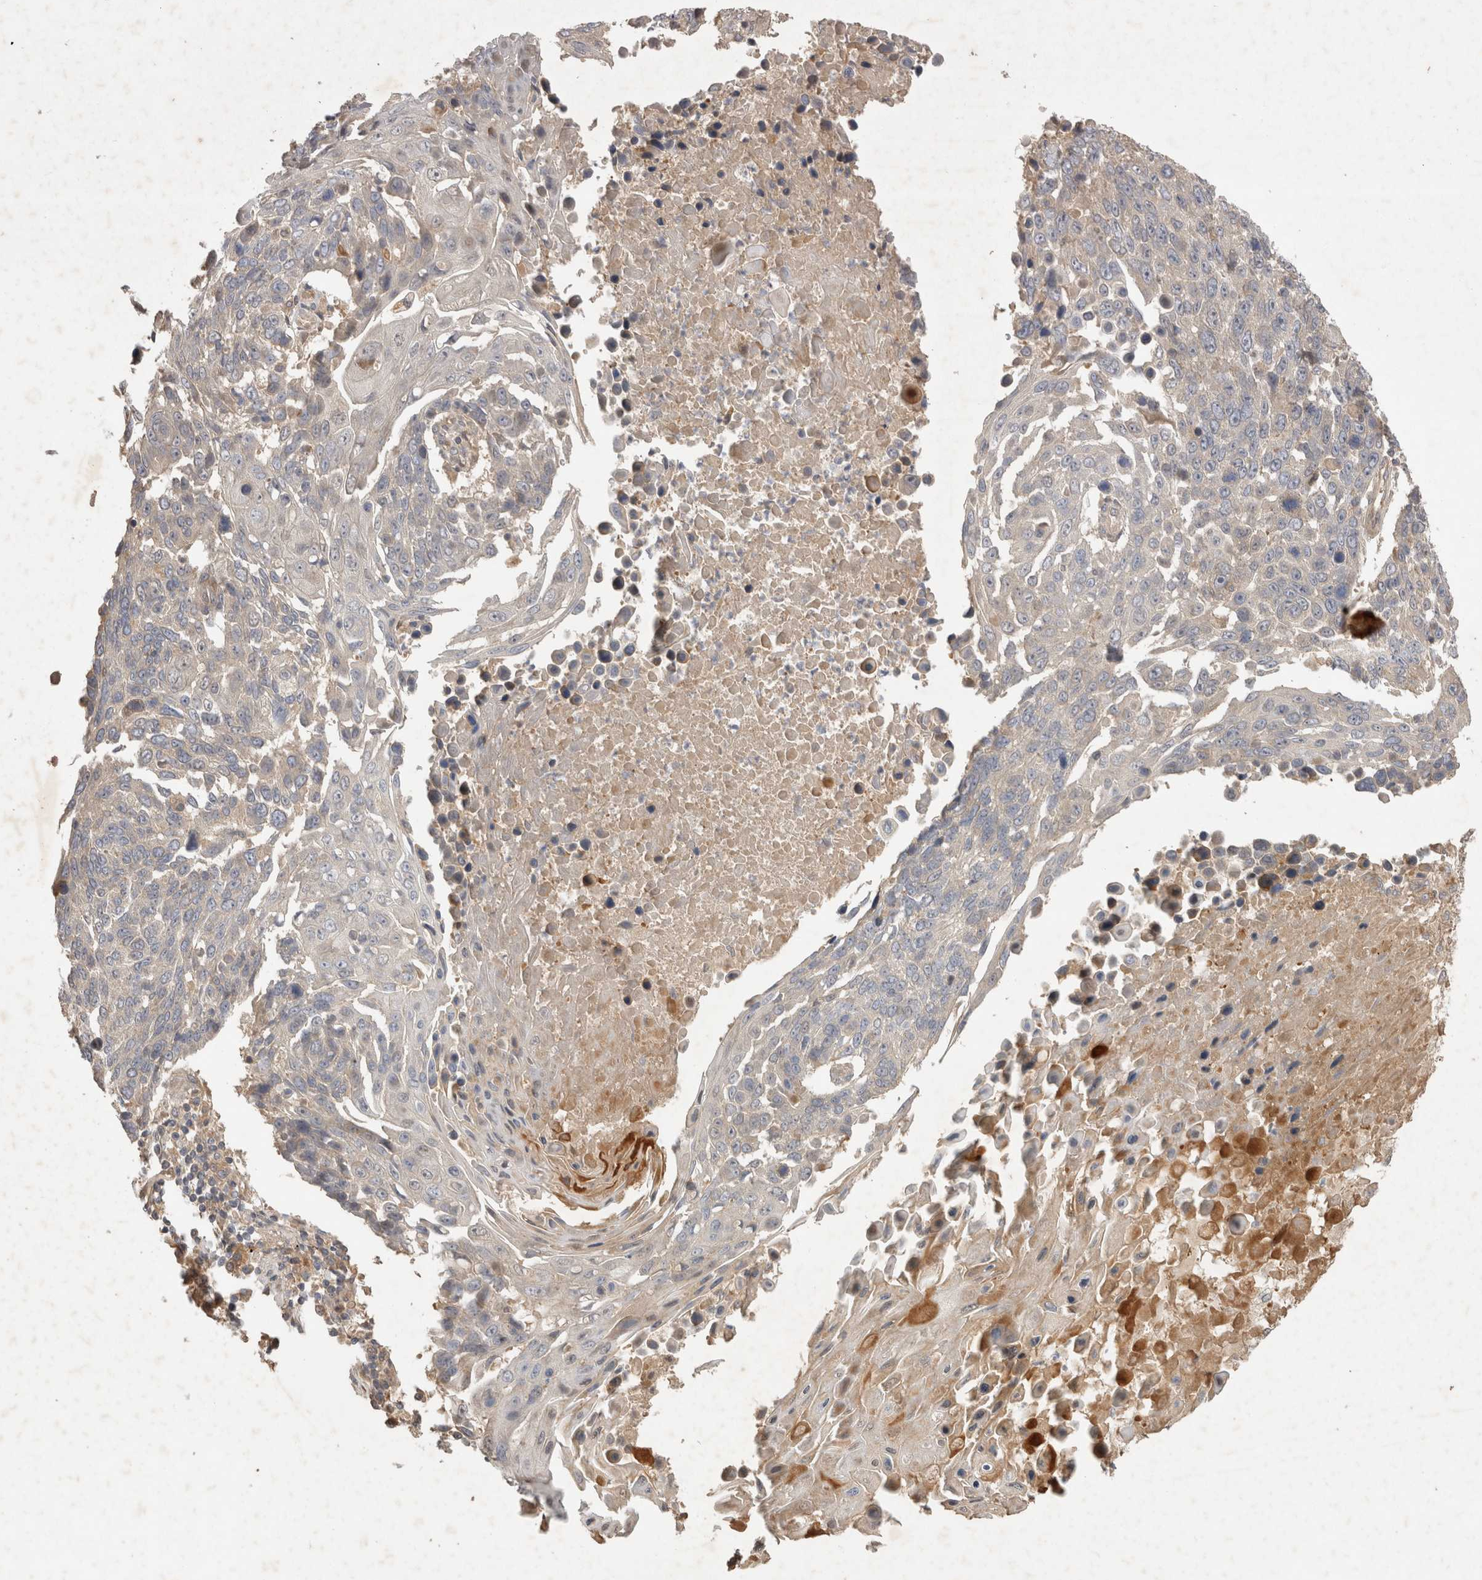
{"staining": {"intensity": "negative", "quantity": "none", "location": "none"}, "tissue": "lung cancer", "cell_type": "Tumor cells", "image_type": "cancer", "snomed": [{"axis": "morphology", "description": "Squamous cell carcinoma, NOS"}, {"axis": "topography", "description": "Lung"}], "caption": "An IHC micrograph of lung cancer (squamous cell carcinoma) is shown. There is no staining in tumor cells of lung cancer (squamous cell carcinoma).", "gene": "PPP1R42", "patient": {"sex": "male", "age": 66}}